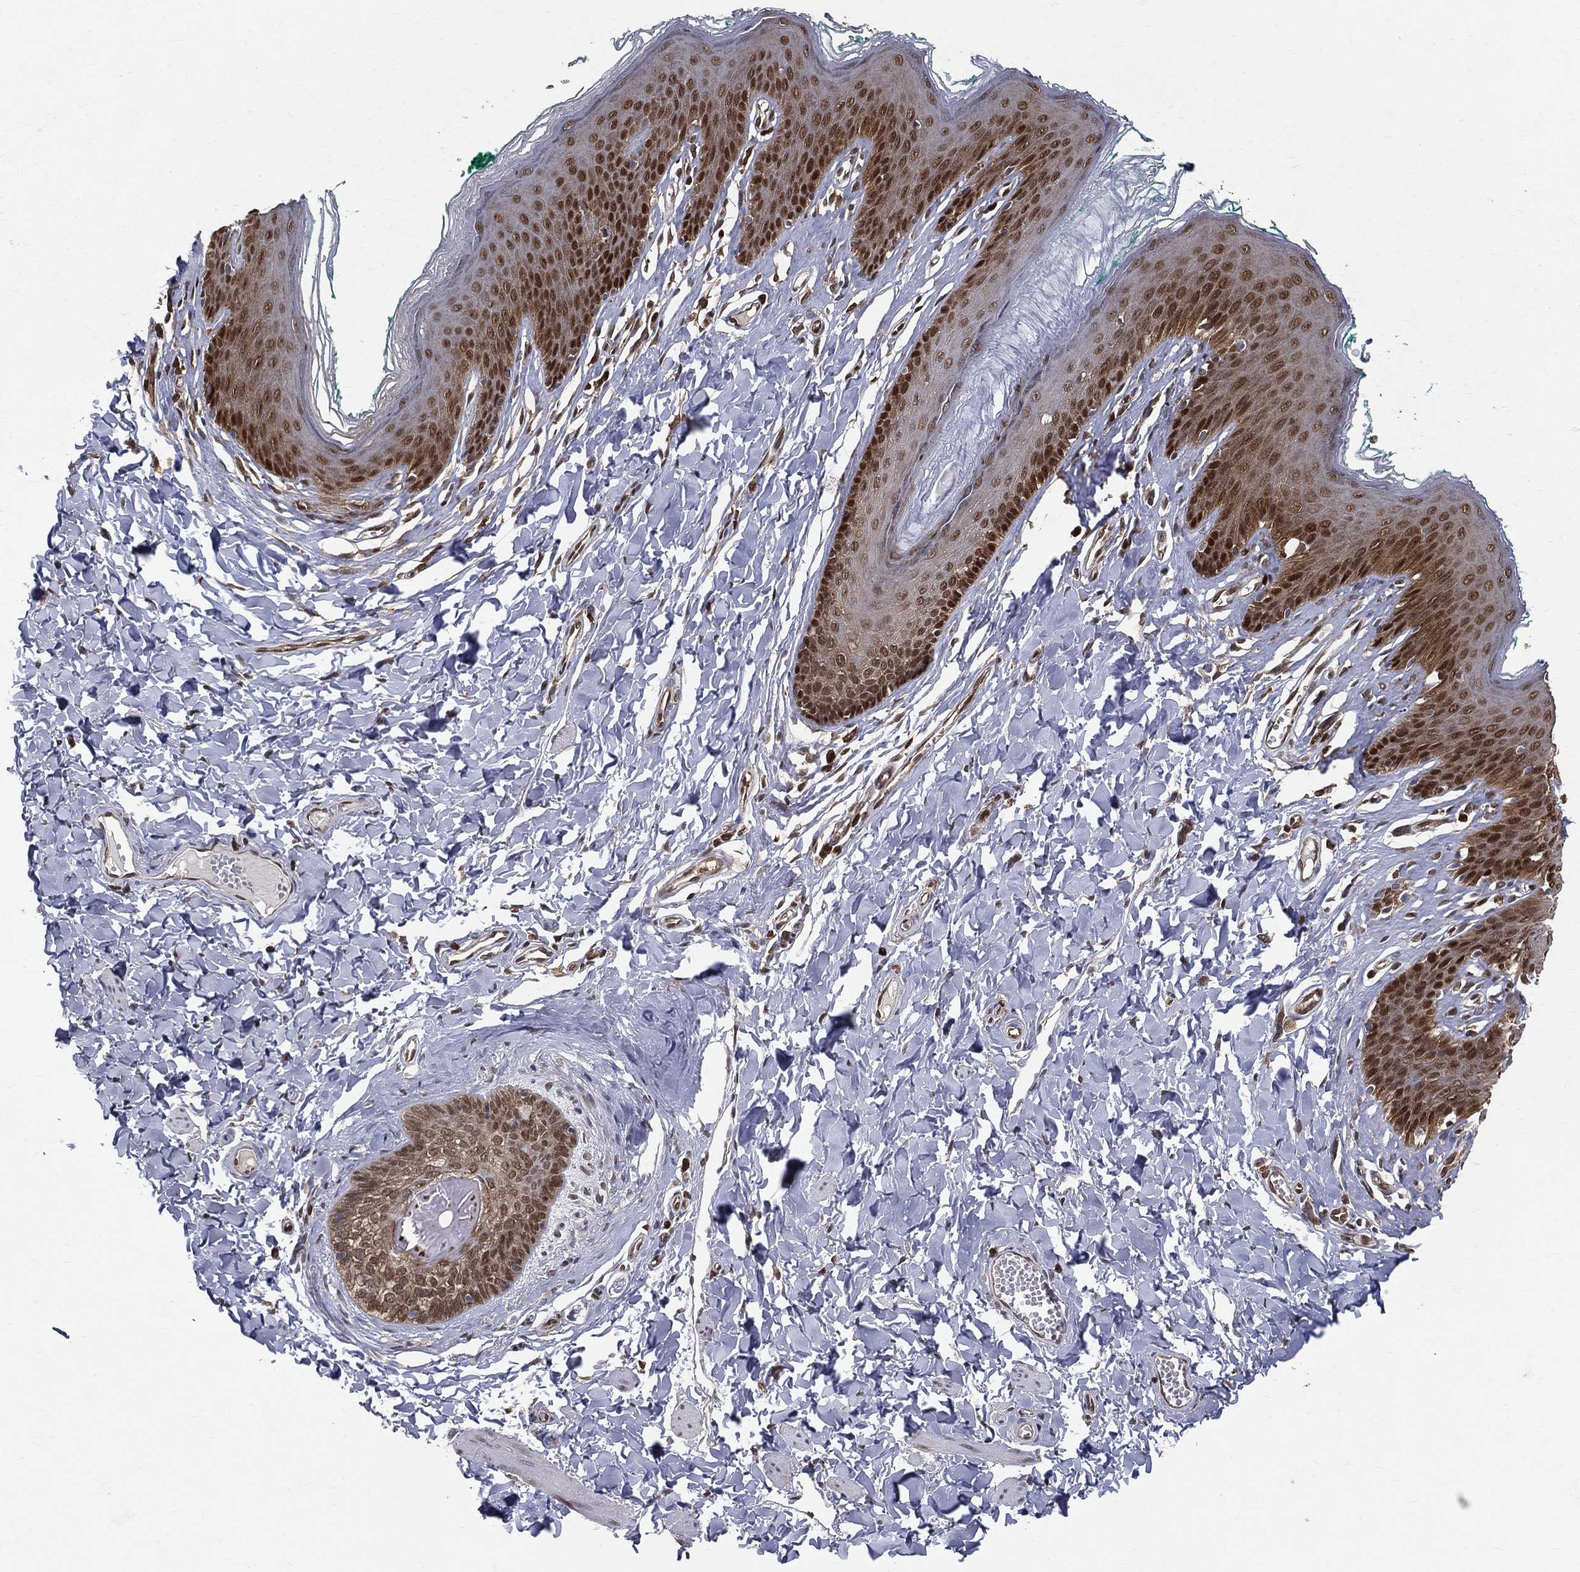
{"staining": {"intensity": "strong", "quantity": "25%-75%", "location": "nuclear"}, "tissue": "skin", "cell_type": "Epidermal cells", "image_type": "normal", "snomed": [{"axis": "morphology", "description": "Normal tissue, NOS"}, {"axis": "topography", "description": "Vulva"}], "caption": "Normal skin shows strong nuclear expression in about 25%-75% of epidermal cells, visualized by immunohistochemistry.", "gene": "ENO1", "patient": {"sex": "female", "age": 66}}